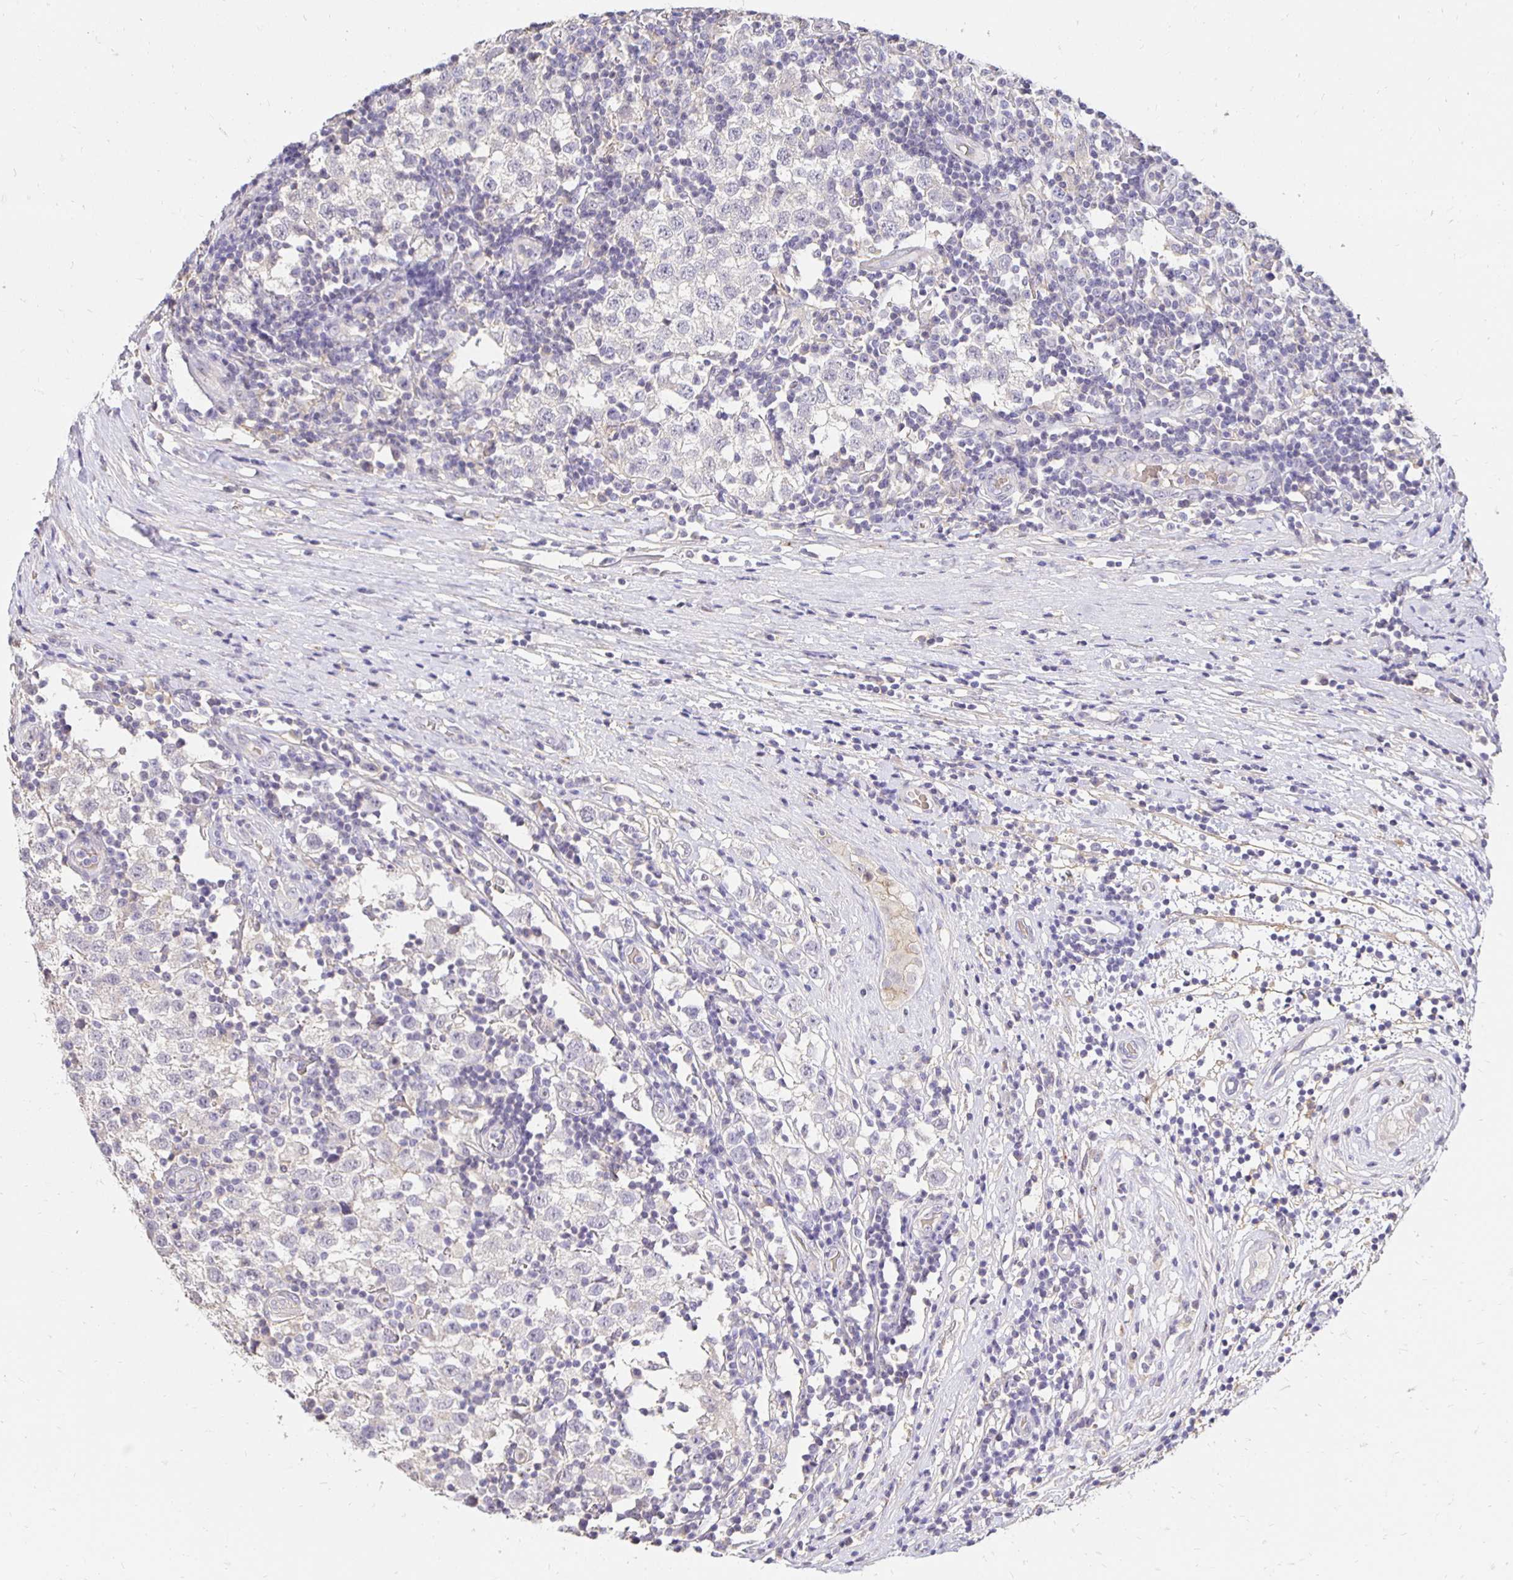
{"staining": {"intensity": "negative", "quantity": "none", "location": "none"}, "tissue": "testis cancer", "cell_type": "Tumor cells", "image_type": "cancer", "snomed": [{"axis": "morphology", "description": "Seminoma, NOS"}, {"axis": "topography", "description": "Testis"}], "caption": "The image displays no significant positivity in tumor cells of seminoma (testis).", "gene": "PNPLA3", "patient": {"sex": "male", "age": 34}}